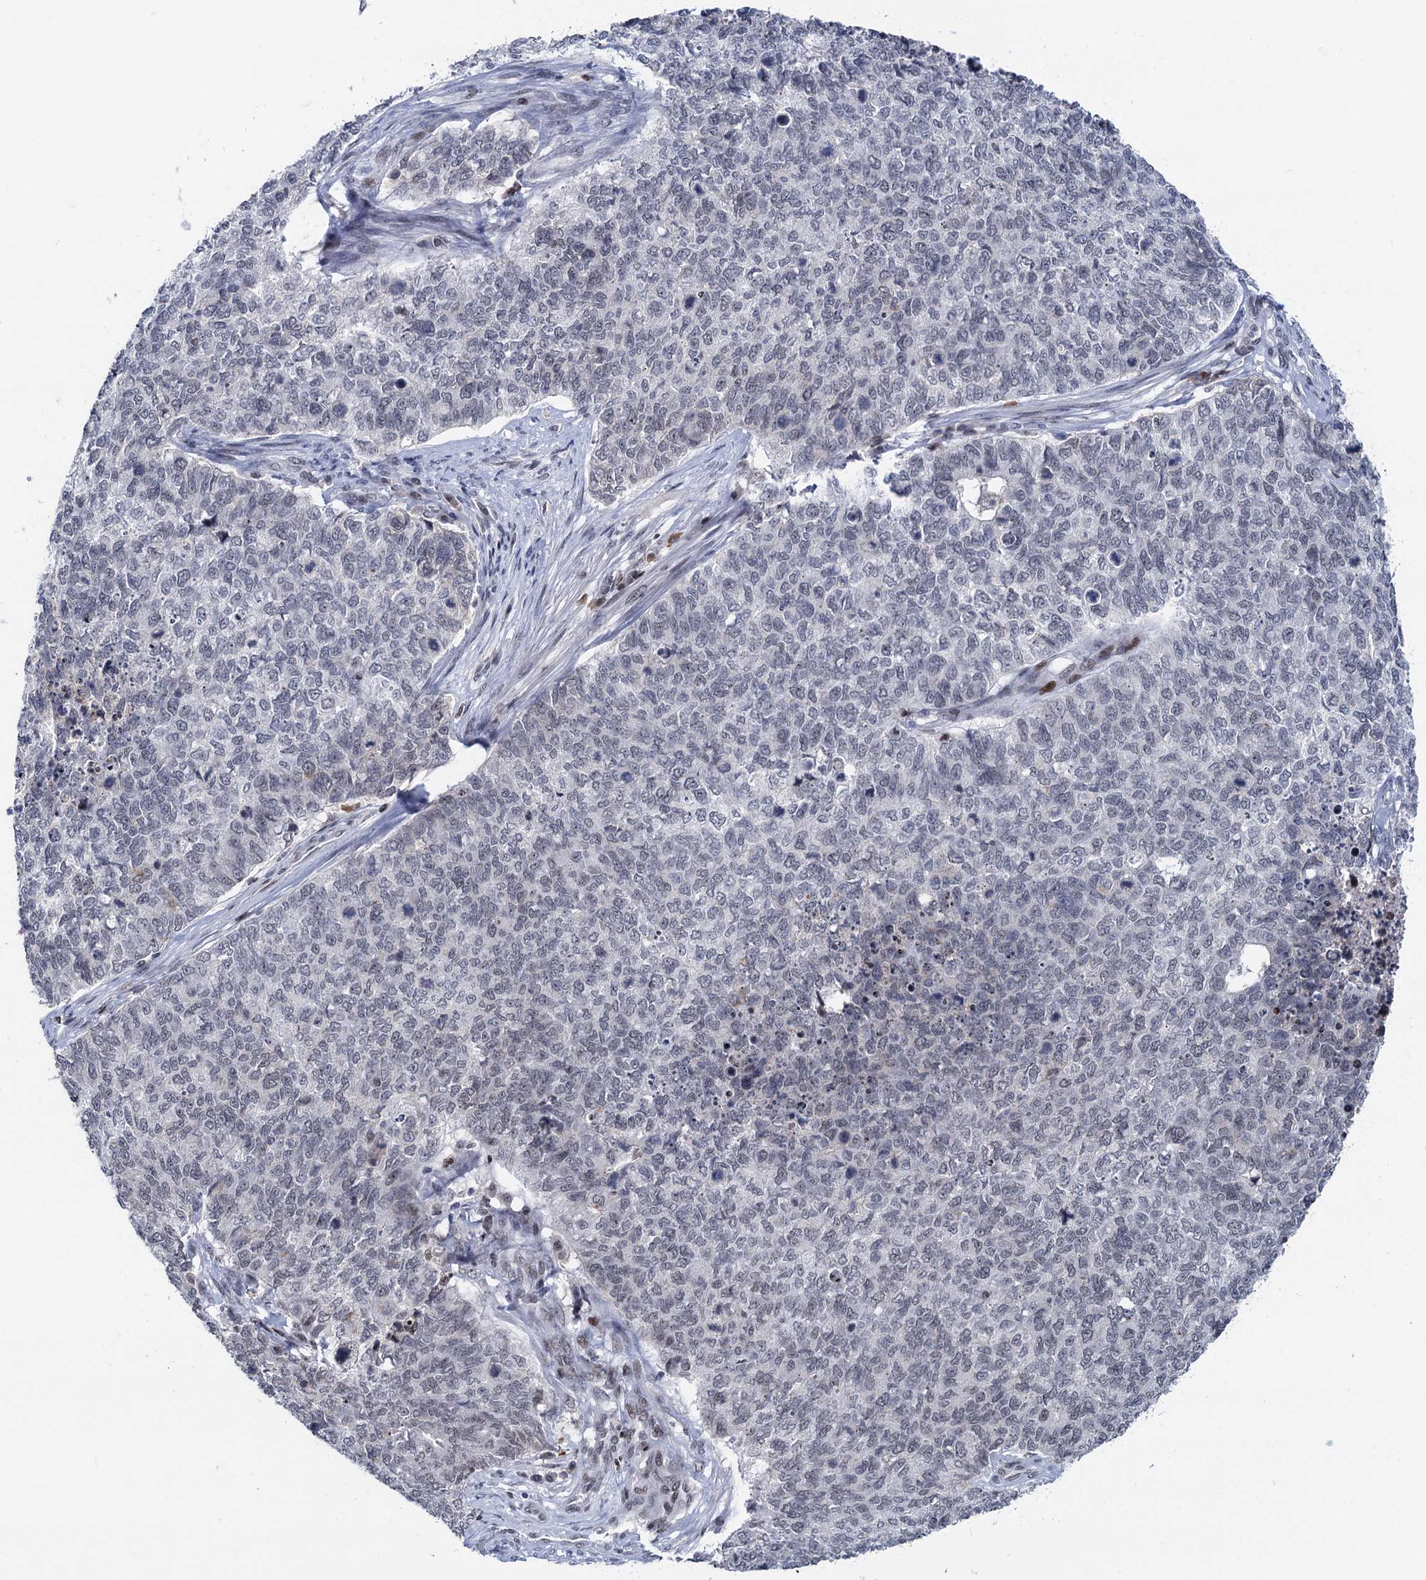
{"staining": {"intensity": "negative", "quantity": "none", "location": "none"}, "tissue": "cervical cancer", "cell_type": "Tumor cells", "image_type": "cancer", "snomed": [{"axis": "morphology", "description": "Squamous cell carcinoma, NOS"}, {"axis": "topography", "description": "Cervix"}], "caption": "DAB immunohistochemical staining of cervical cancer exhibits no significant positivity in tumor cells.", "gene": "ZCCHC10", "patient": {"sex": "female", "age": 63}}